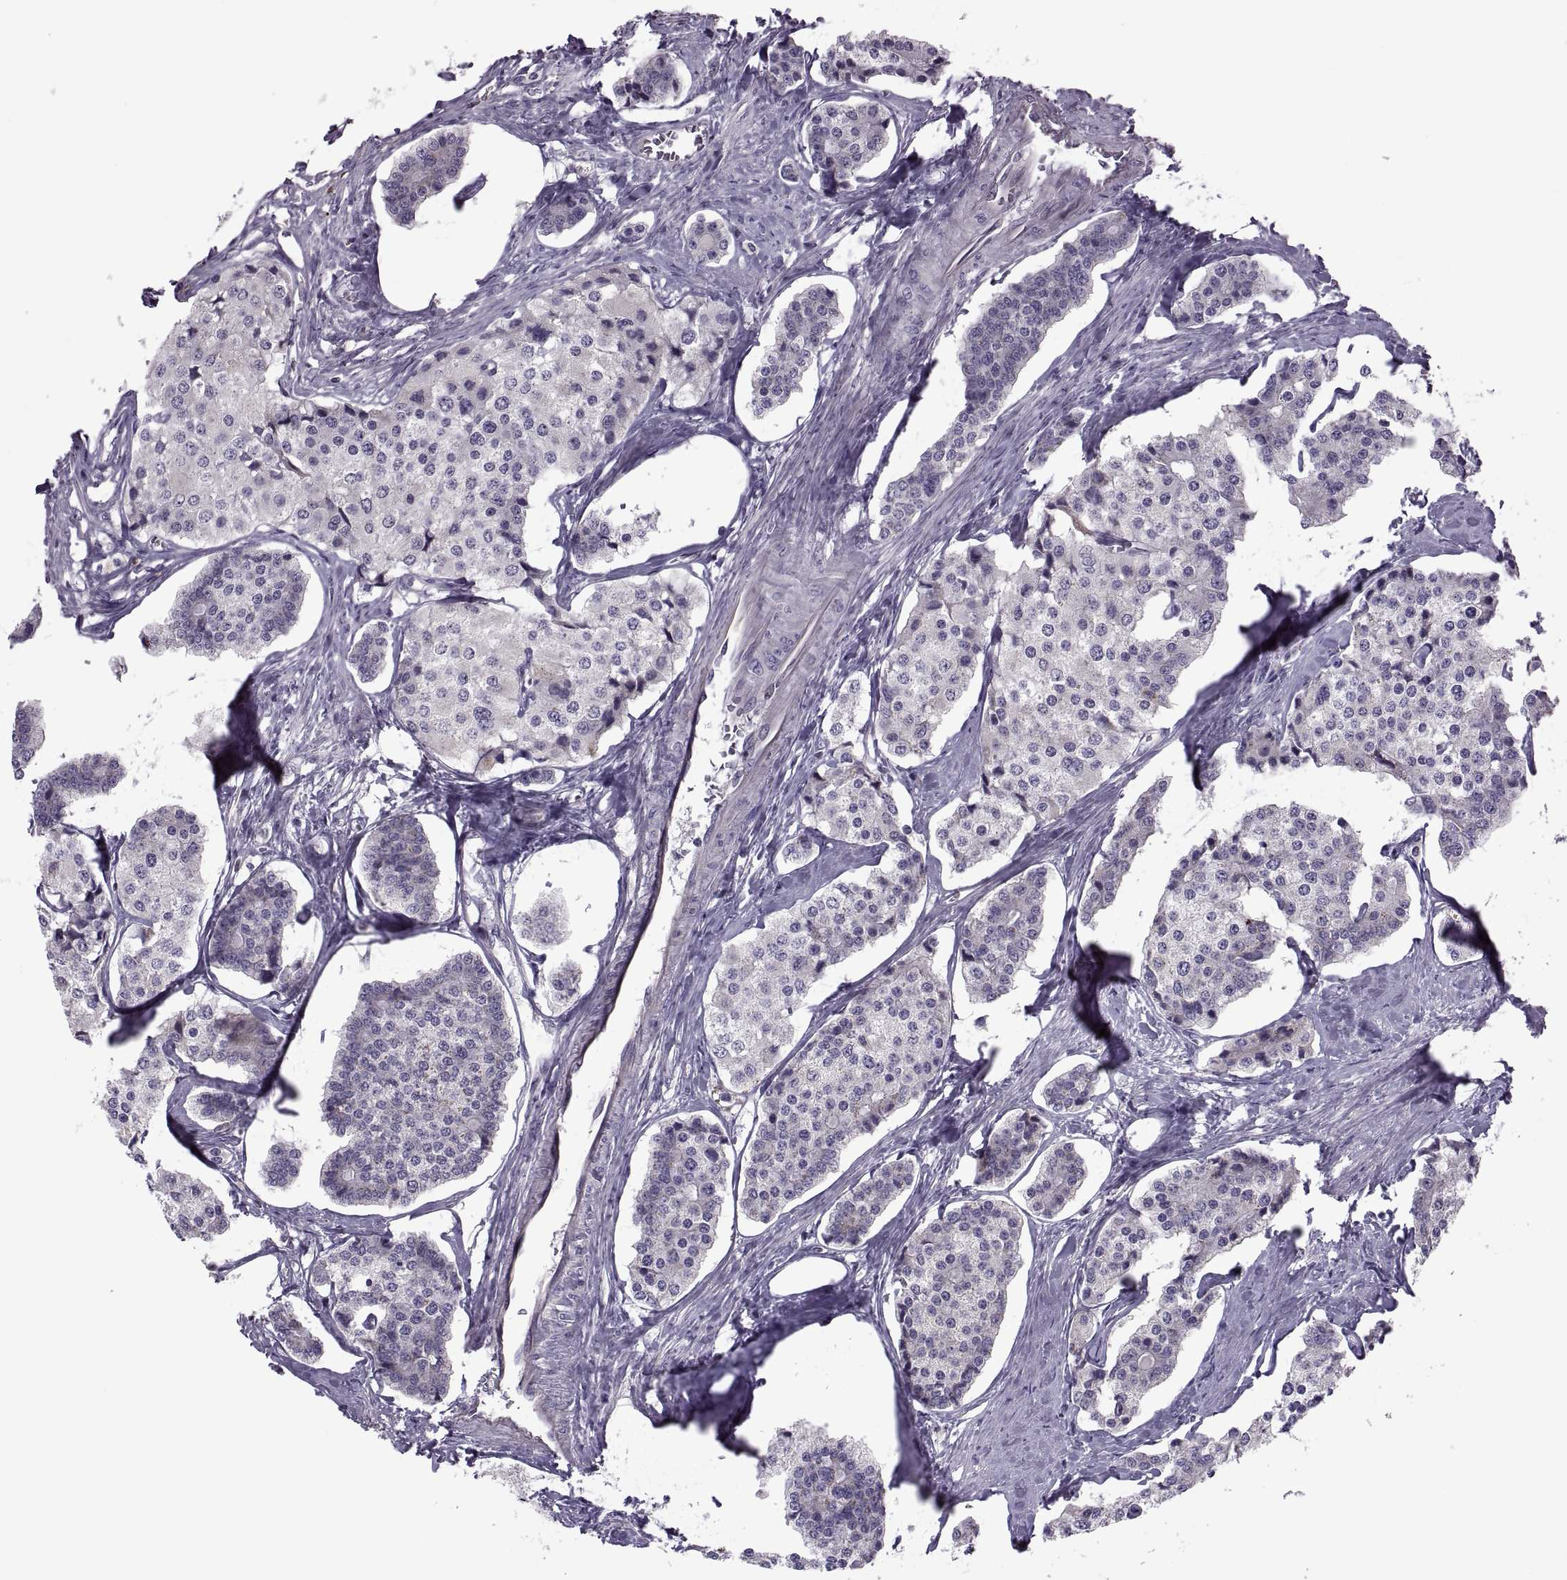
{"staining": {"intensity": "negative", "quantity": "none", "location": "none"}, "tissue": "carcinoid", "cell_type": "Tumor cells", "image_type": "cancer", "snomed": [{"axis": "morphology", "description": "Carcinoid, malignant, NOS"}, {"axis": "topography", "description": "Small intestine"}], "caption": "IHC micrograph of carcinoid (malignant) stained for a protein (brown), which exhibits no expression in tumor cells.", "gene": "ODF3", "patient": {"sex": "female", "age": 65}}